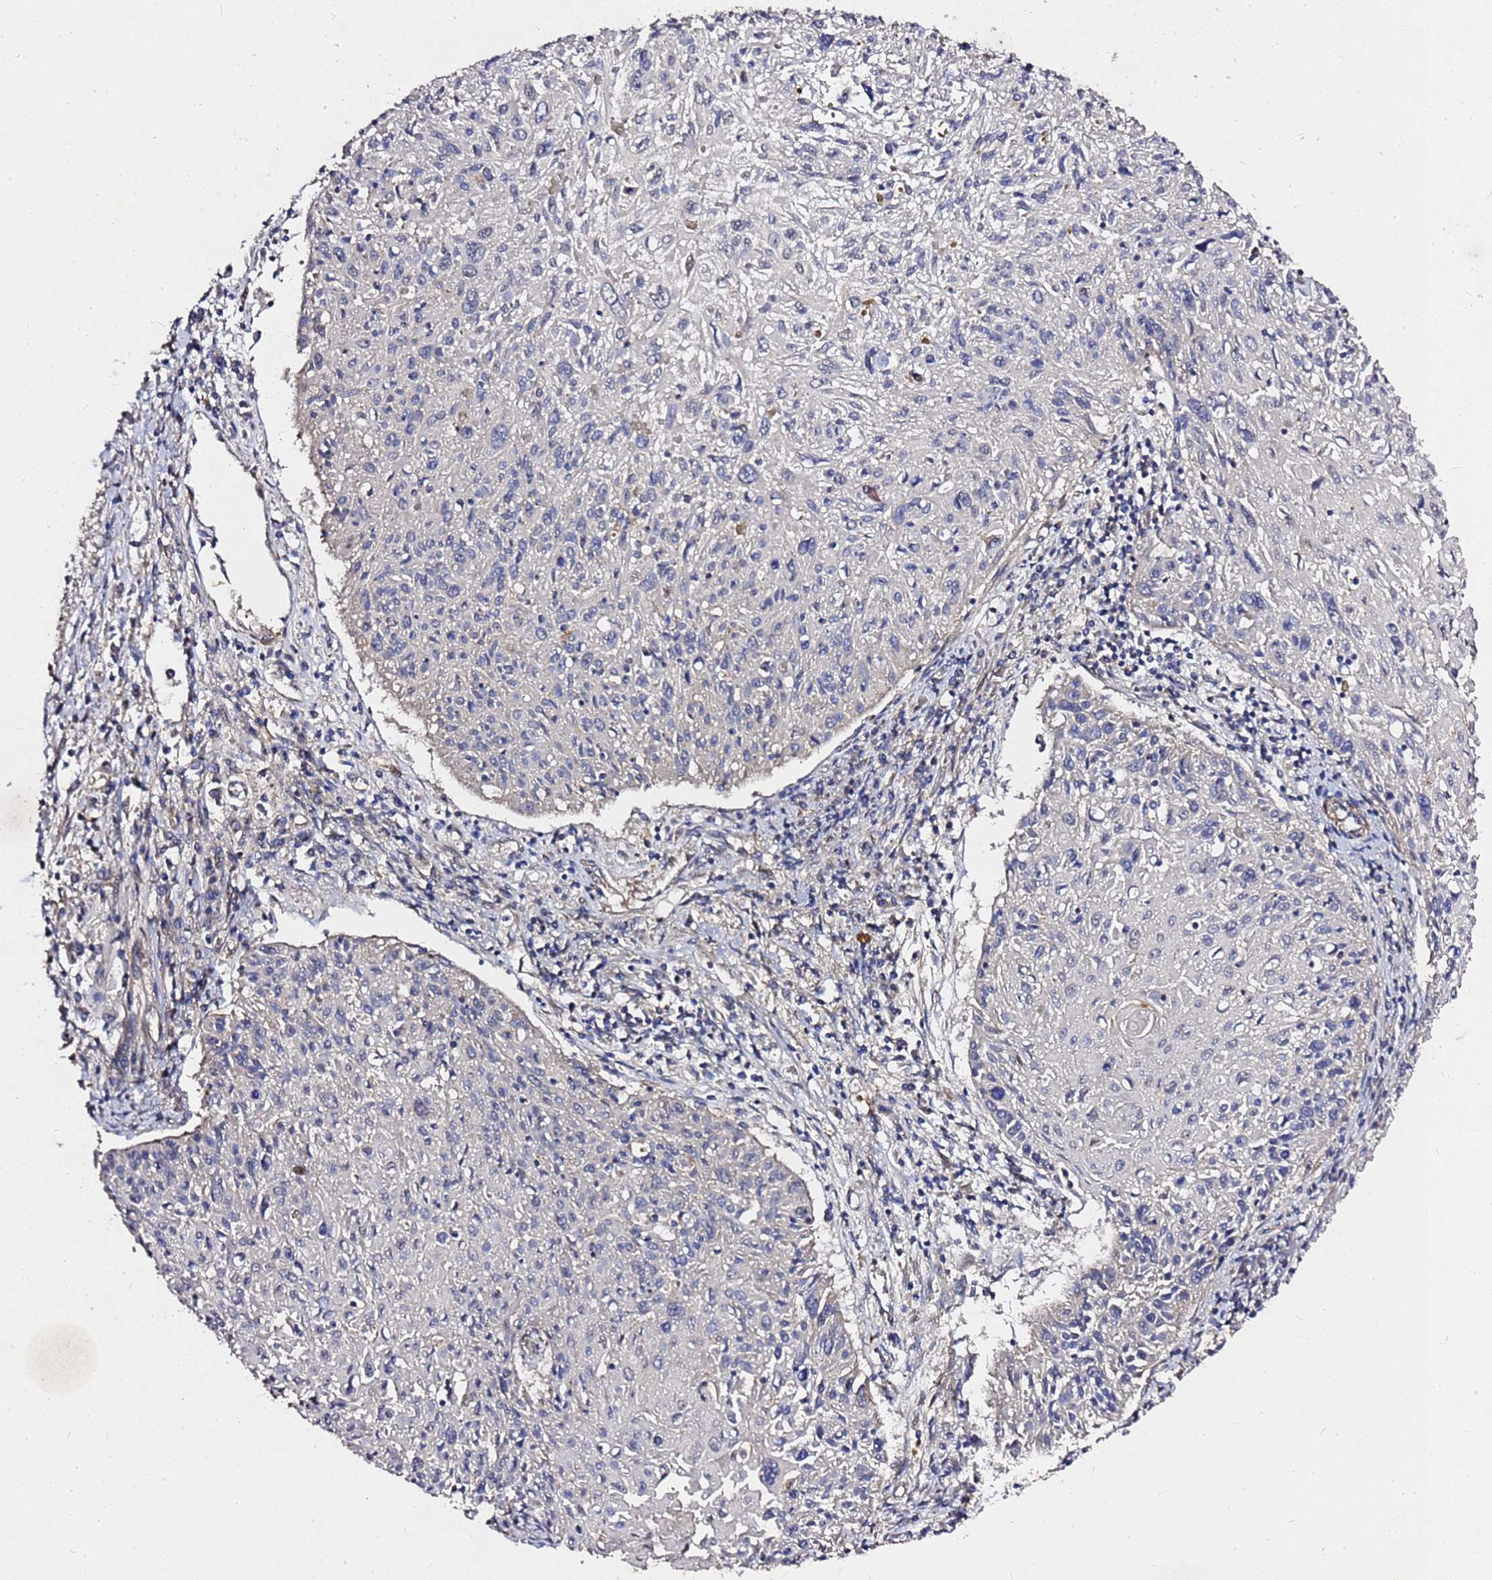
{"staining": {"intensity": "negative", "quantity": "none", "location": "none"}, "tissue": "cervical cancer", "cell_type": "Tumor cells", "image_type": "cancer", "snomed": [{"axis": "morphology", "description": "Squamous cell carcinoma, NOS"}, {"axis": "topography", "description": "Cervix"}], "caption": "Tumor cells are negative for protein expression in human cervical squamous cell carcinoma.", "gene": "RSPRY1", "patient": {"sex": "female", "age": 51}}